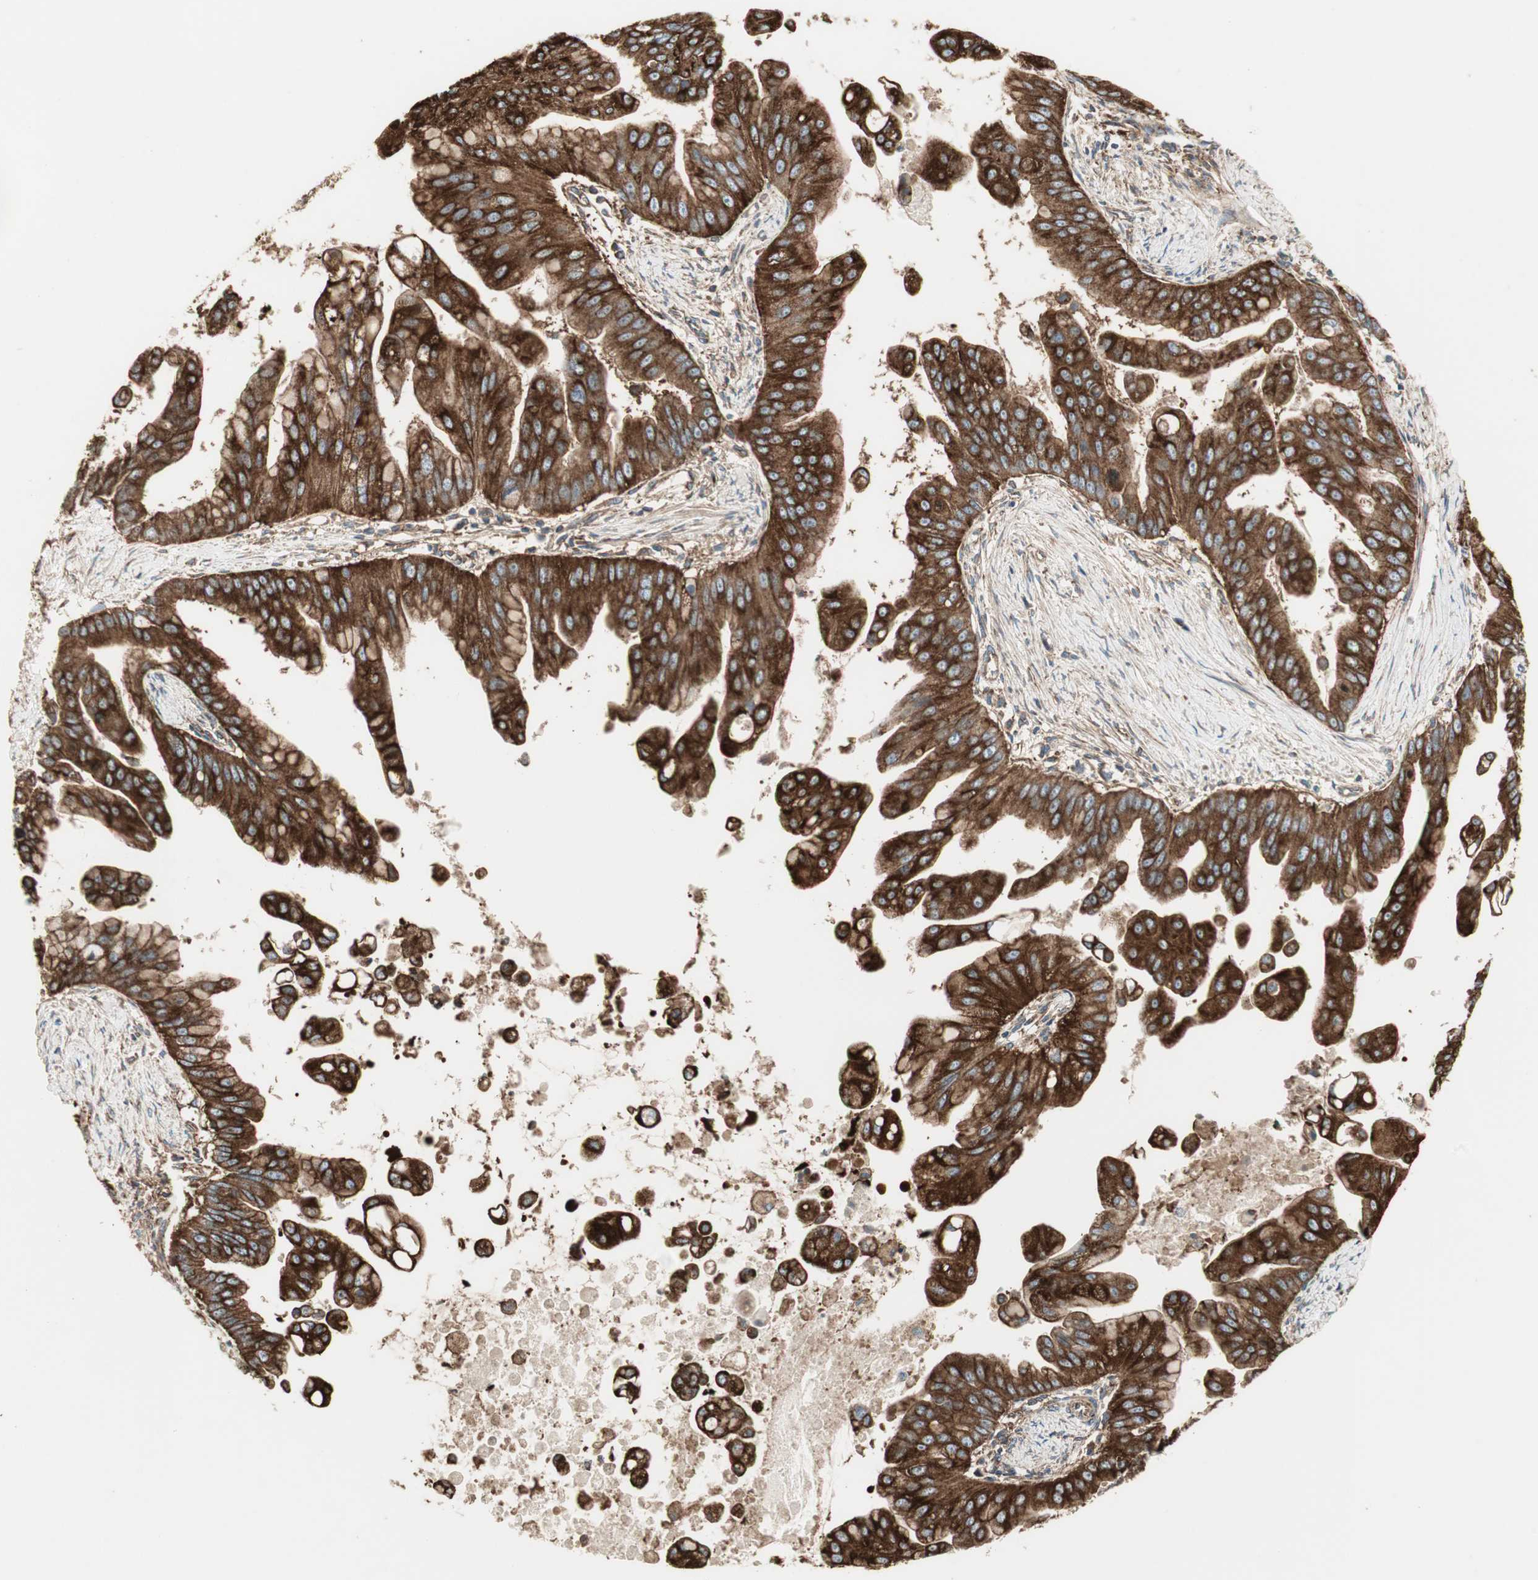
{"staining": {"intensity": "strong", "quantity": ">75%", "location": "cytoplasmic/membranous"}, "tissue": "pancreatic cancer", "cell_type": "Tumor cells", "image_type": "cancer", "snomed": [{"axis": "morphology", "description": "Adenocarcinoma, NOS"}, {"axis": "topography", "description": "Pancreas"}], "caption": "A histopathology image of human pancreatic cancer stained for a protein demonstrates strong cytoplasmic/membranous brown staining in tumor cells.", "gene": "H6PD", "patient": {"sex": "female", "age": 75}}